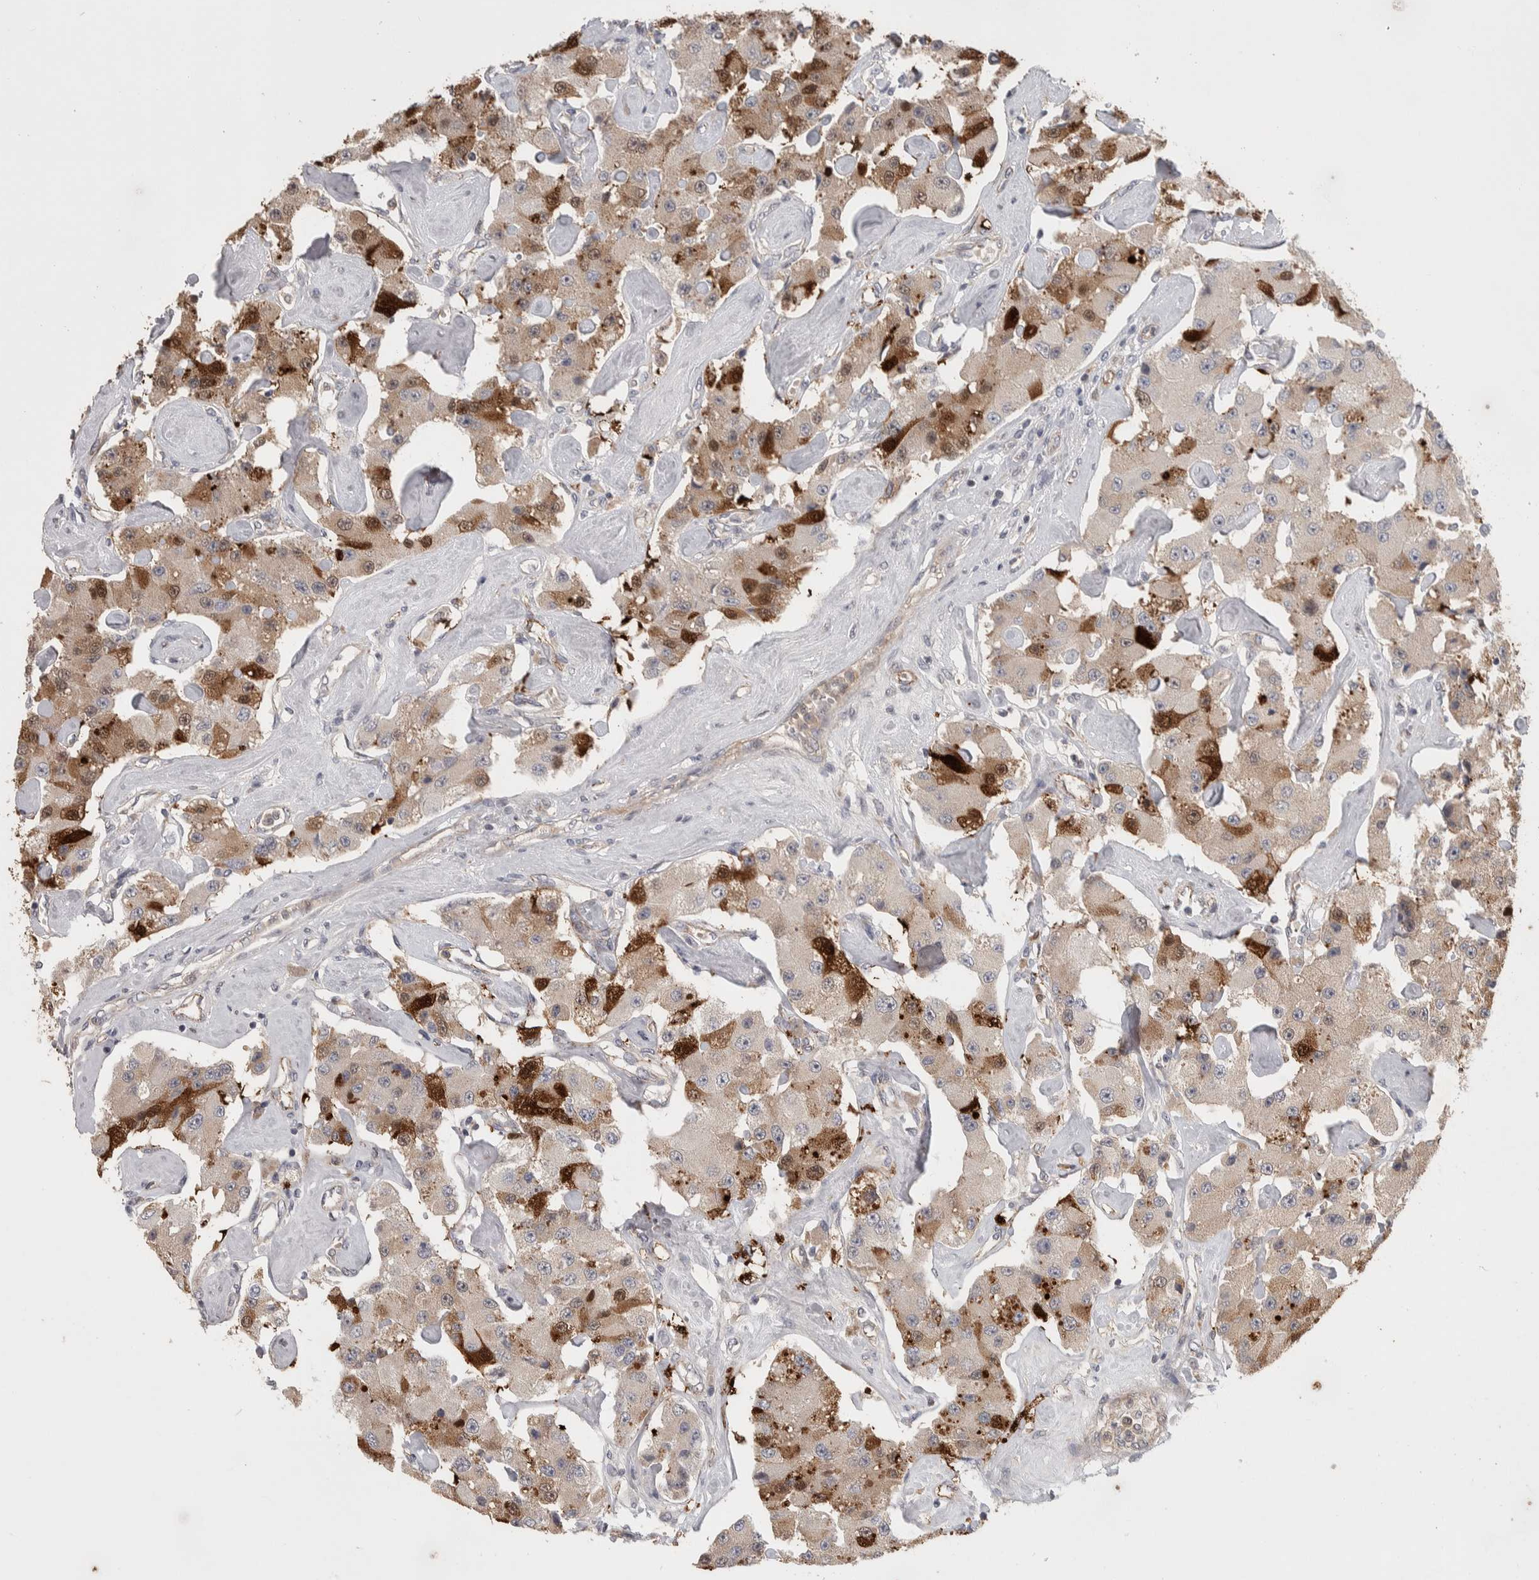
{"staining": {"intensity": "moderate", "quantity": "25%-75%", "location": "cytoplasmic/membranous"}, "tissue": "carcinoid", "cell_type": "Tumor cells", "image_type": "cancer", "snomed": [{"axis": "morphology", "description": "Carcinoid, malignant, NOS"}, {"axis": "topography", "description": "Pancreas"}], "caption": "A brown stain labels moderate cytoplasmic/membranous staining of a protein in human malignant carcinoid tumor cells. The staining was performed using DAB to visualize the protein expression in brown, while the nuclei were stained in blue with hematoxylin (Magnification: 20x).", "gene": "ZNF862", "patient": {"sex": "male", "age": 41}}